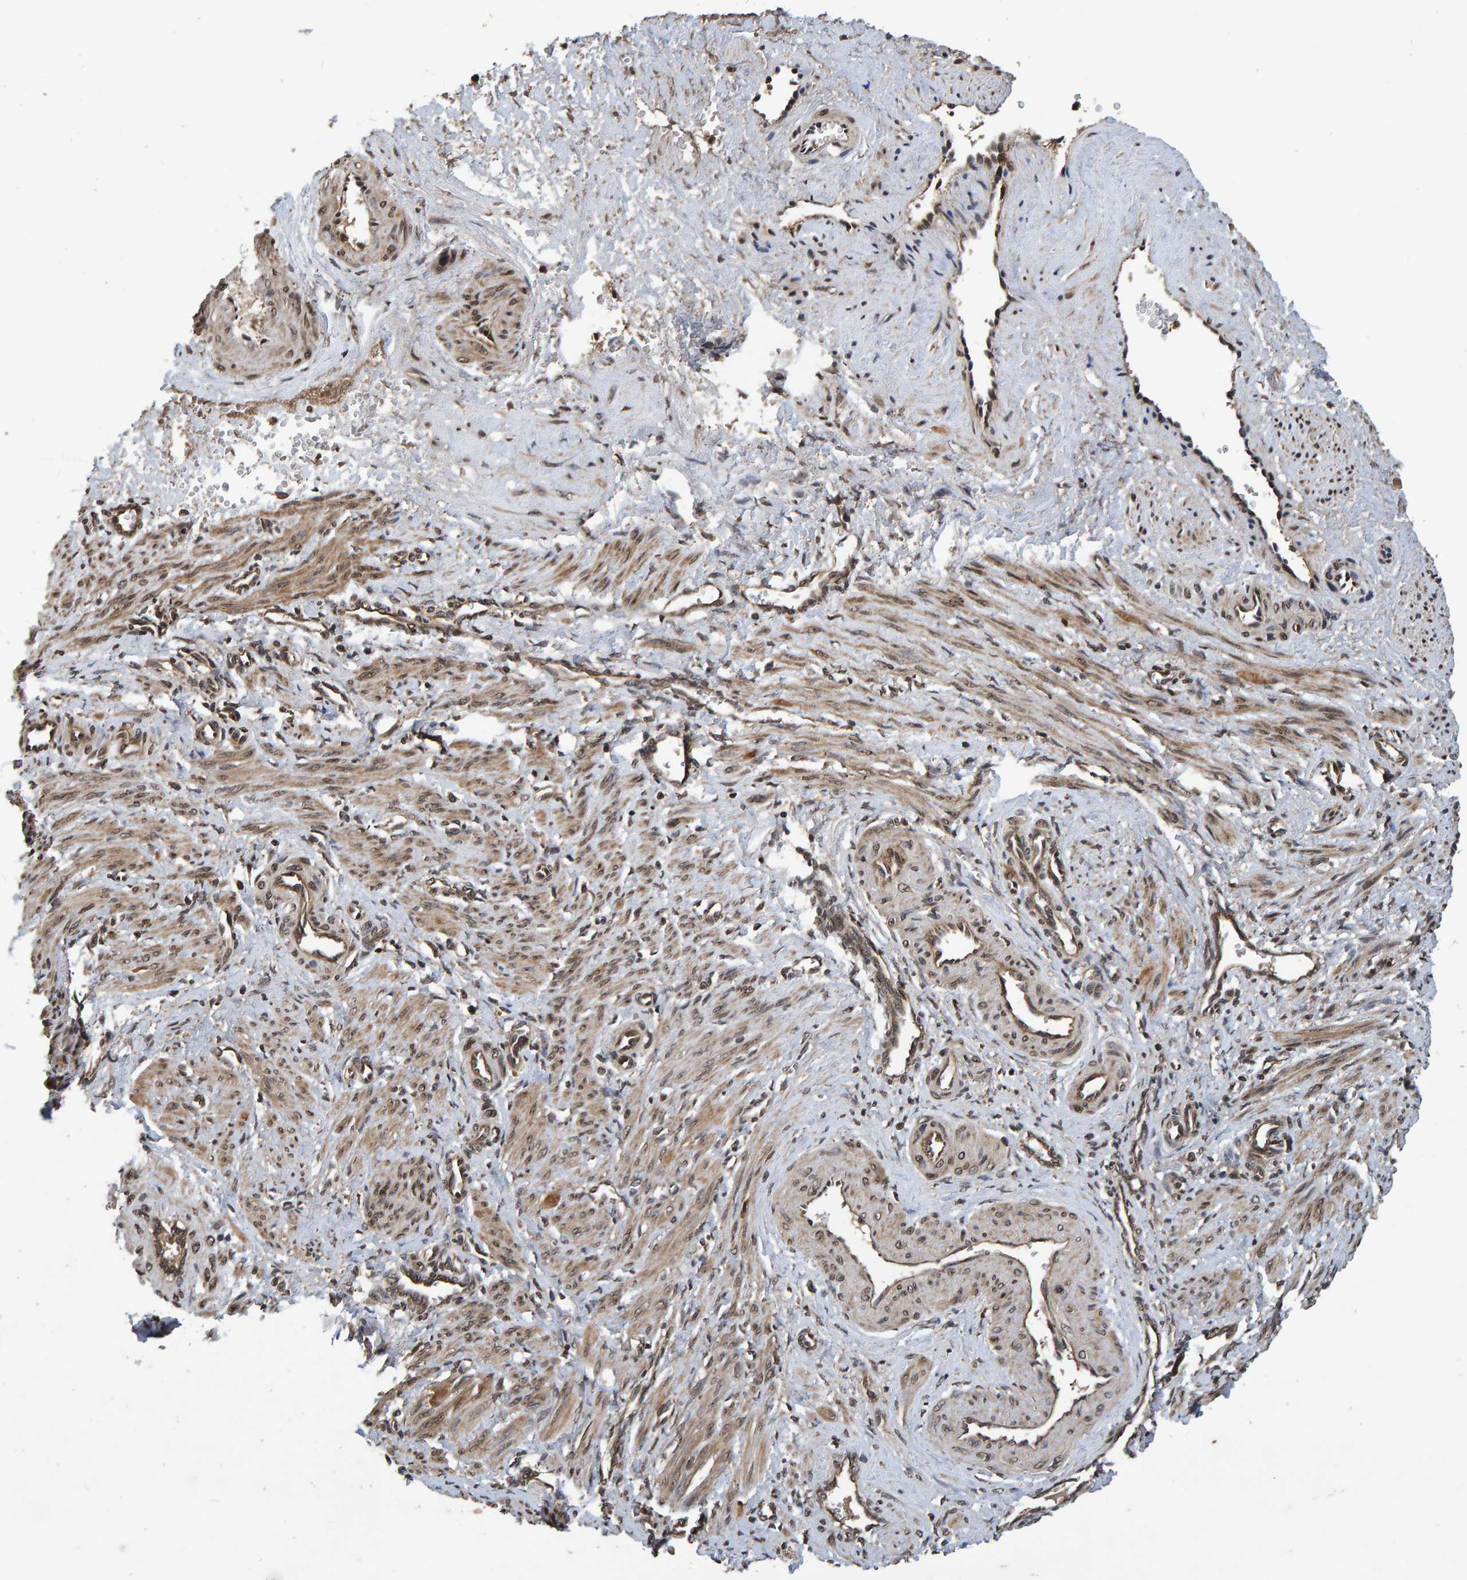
{"staining": {"intensity": "moderate", "quantity": ">75%", "location": "cytoplasmic/membranous"}, "tissue": "smooth muscle", "cell_type": "Smooth muscle cells", "image_type": "normal", "snomed": [{"axis": "morphology", "description": "Normal tissue, NOS"}, {"axis": "topography", "description": "Endometrium"}], "caption": "Approximately >75% of smooth muscle cells in unremarkable human smooth muscle display moderate cytoplasmic/membranous protein expression as visualized by brown immunohistochemical staining.", "gene": "GAB2", "patient": {"sex": "female", "age": 33}}